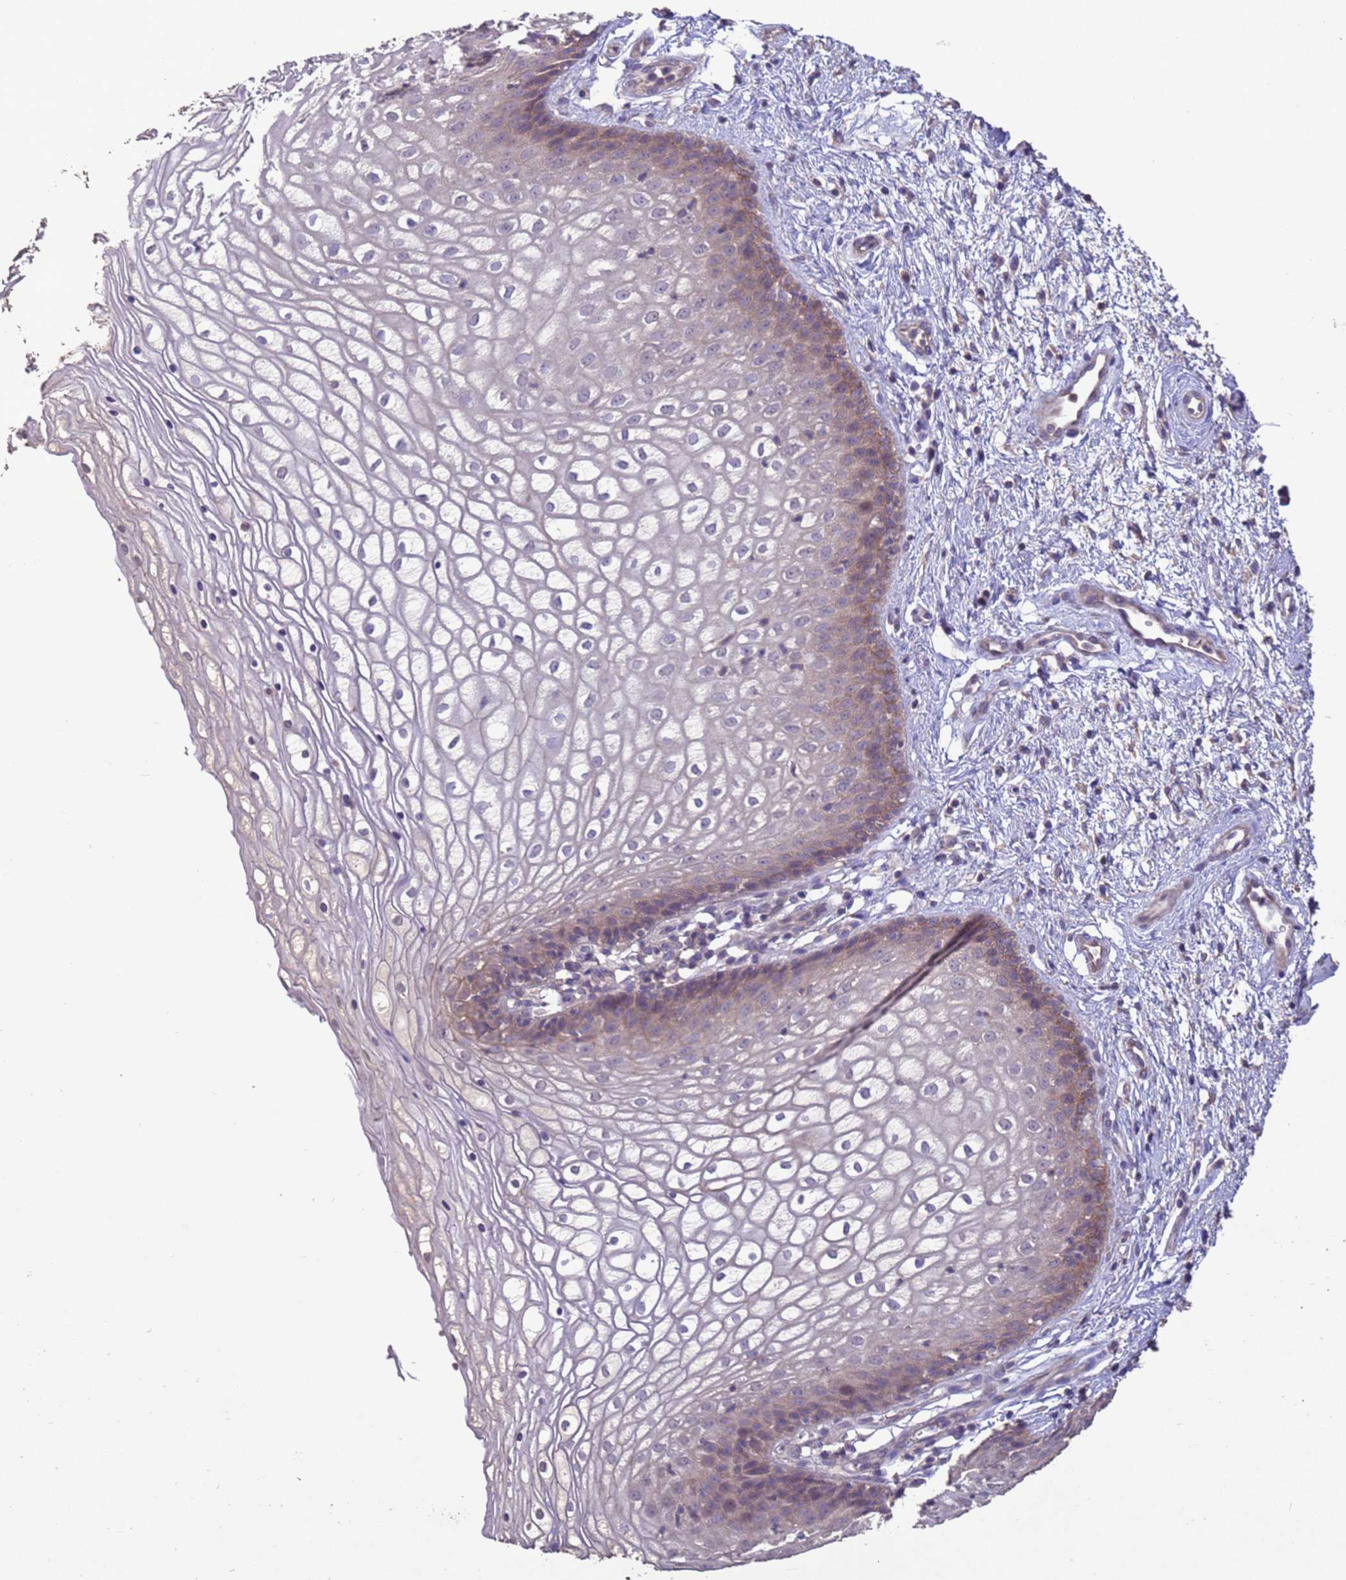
{"staining": {"intensity": "weak", "quantity": "25%-75%", "location": "cytoplasmic/membranous"}, "tissue": "vagina", "cell_type": "Squamous epithelial cells", "image_type": "normal", "snomed": [{"axis": "morphology", "description": "Normal tissue, NOS"}, {"axis": "topography", "description": "Vagina"}], "caption": "Immunohistochemical staining of normal vagina shows weak cytoplasmic/membranous protein staining in approximately 25%-75% of squamous epithelial cells. The protein of interest is stained brown, and the nuclei are stained in blue (DAB (3,3'-diaminobenzidine) IHC with brightfield microscopy, high magnification).", "gene": "SLC9B2", "patient": {"sex": "female", "age": 34}}